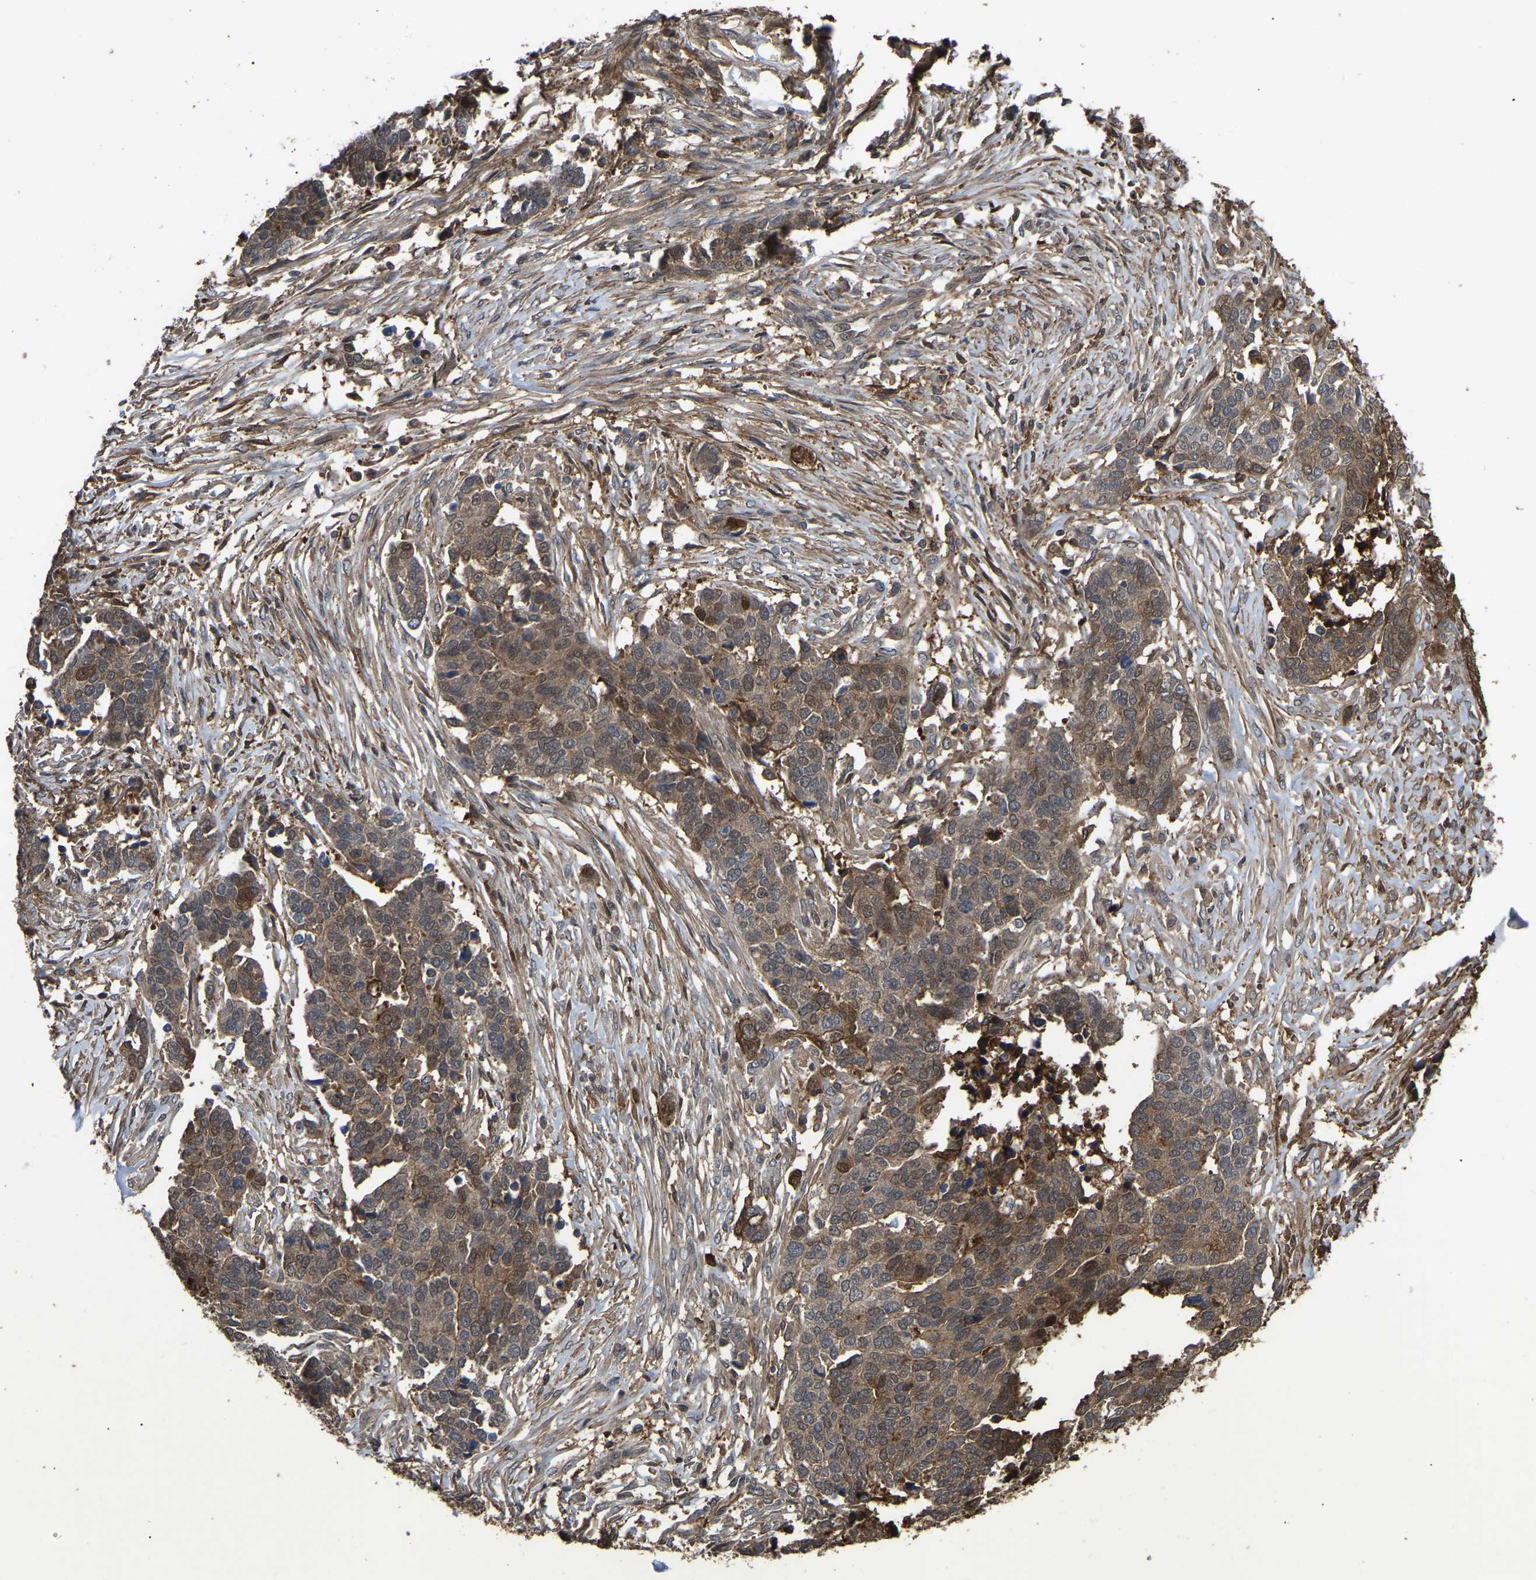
{"staining": {"intensity": "moderate", "quantity": ">75%", "location": "cytoplasmic/membranous"}, "tissue": "ovarian cancer", "cell_type": "Tumor cells", "image_type": "cancer", "snomed": [{"axis": "morphology", "description": "Cystadenocarcinoma, serous, NOS"}, {"axis": "topography", "description": "Ovary"}], "caption": "Moderate cytoplasmic/membranous expression is appreciated in approximately >75% of tumor cells in ovarian serous cystadenocarcinoma.", "gene": "CIT", "patient": {"sex": "female", "age": 44}}